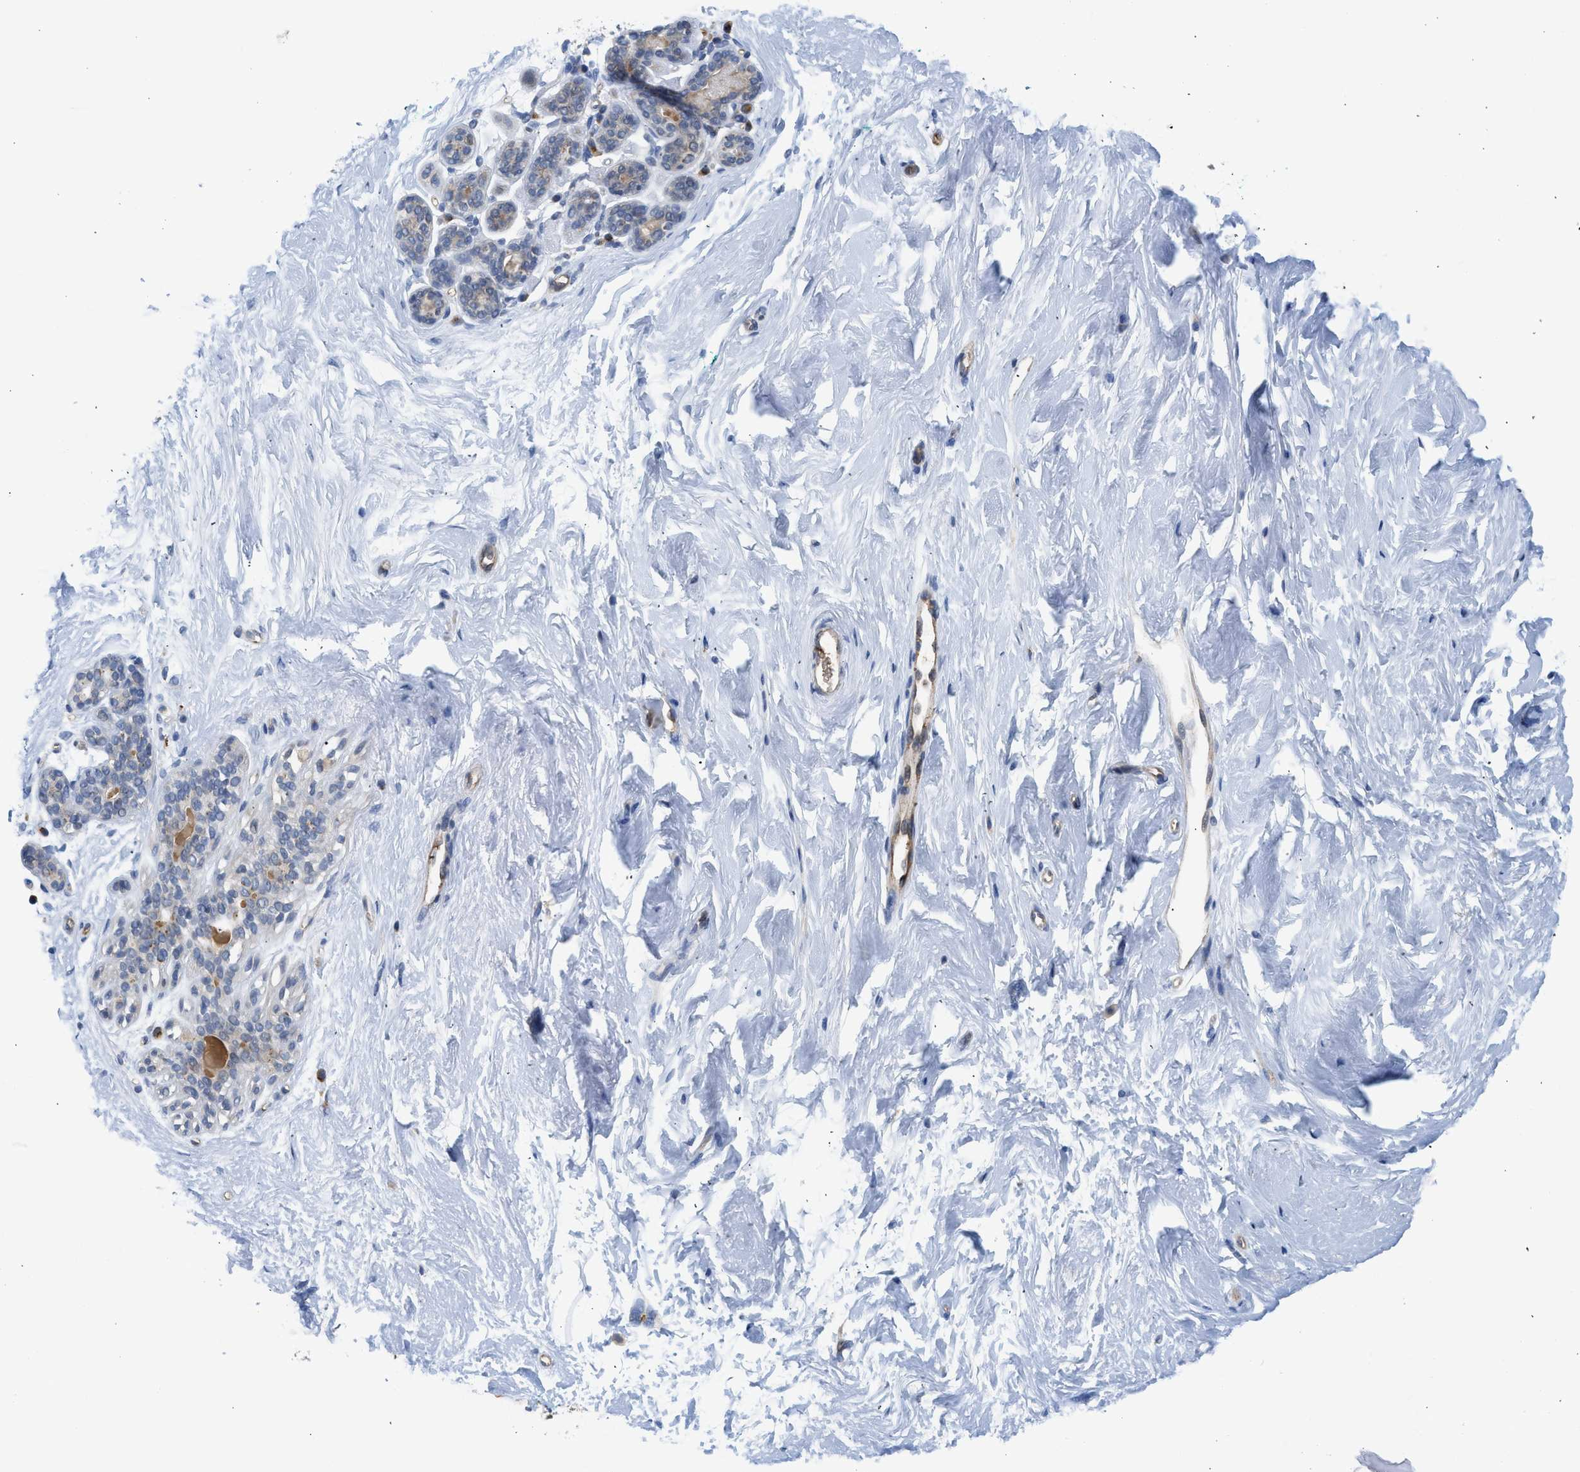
{"staining": {"intensity": "negative", "quantity": "none", "location": "none"}, "tissue": "breast", "cell_type": "Adipocytes", "image_type": "normal", "snomed": [{"axis": "morphology", "description": "Normal tissue, NOS"}, {"axis": "topography", "description": "Breast"}], "caption": "Immunohistochemistry image of benign breast: human breast stained with DAB demonstrates no significant protein positivity in adipocytes.", "gene": "PIM1", "patient": {"sex": "female", "age": 52}}